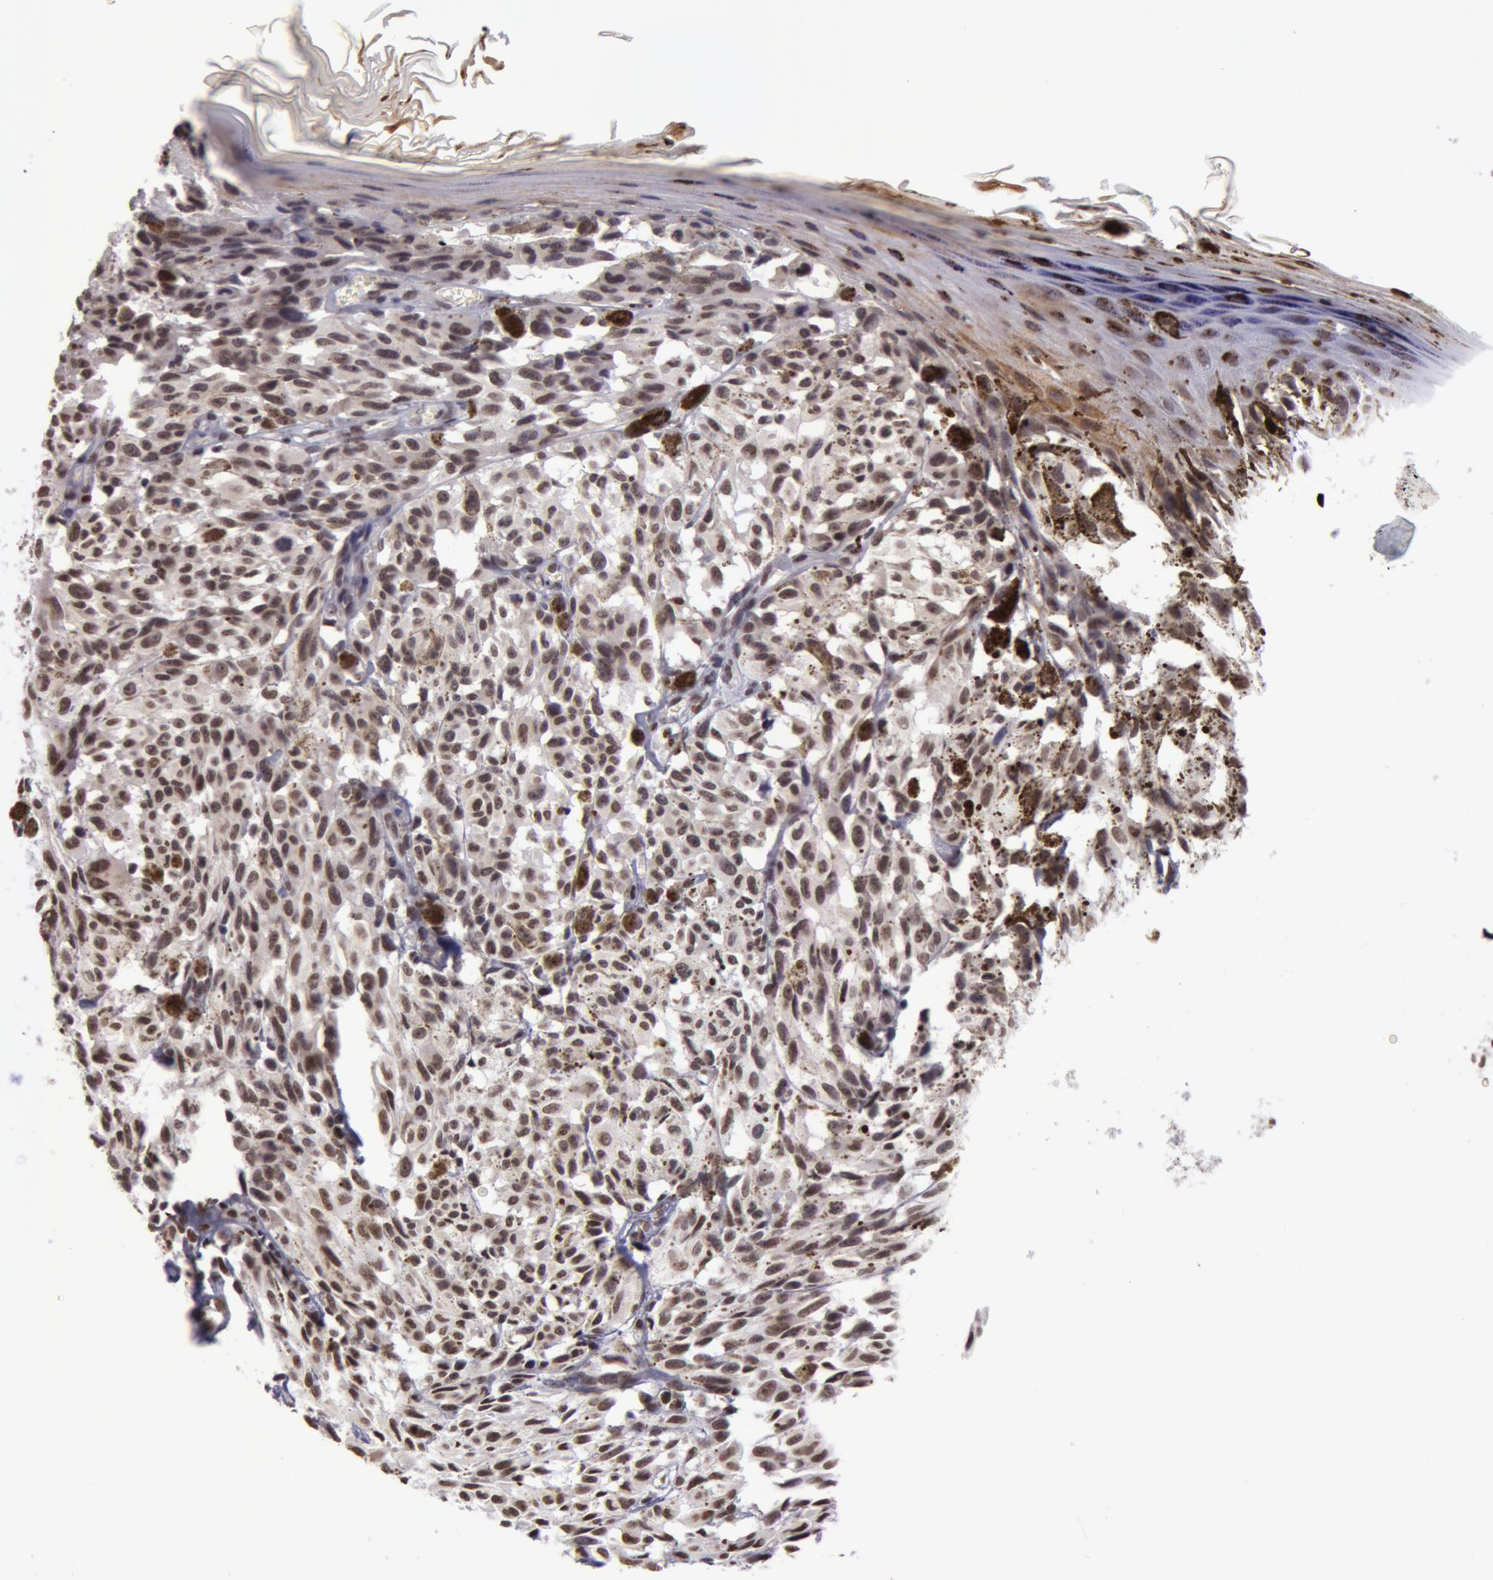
{"staining": {"intensity": "moderate", "quantity": ">75%", "location": "cytoplasmic/membranous,nuclear"}, "tissue": "melanoma", "cell_type": "Tumor cells", "image_type": "cancer", "snomed": [{"axis": "morphology", "description": "Malignant melanoma, NOS"}, {"axis": "topography", "description": "Skin"}], "caption": "Immunohistochemical staining of human melanoma demonstrates moderate cytoplasmic/membranous and nuclear protein positivity in approximately >75% of tumor cells.", "gene": "VRTN", "patient": {"sex": "female", "age": 72}}